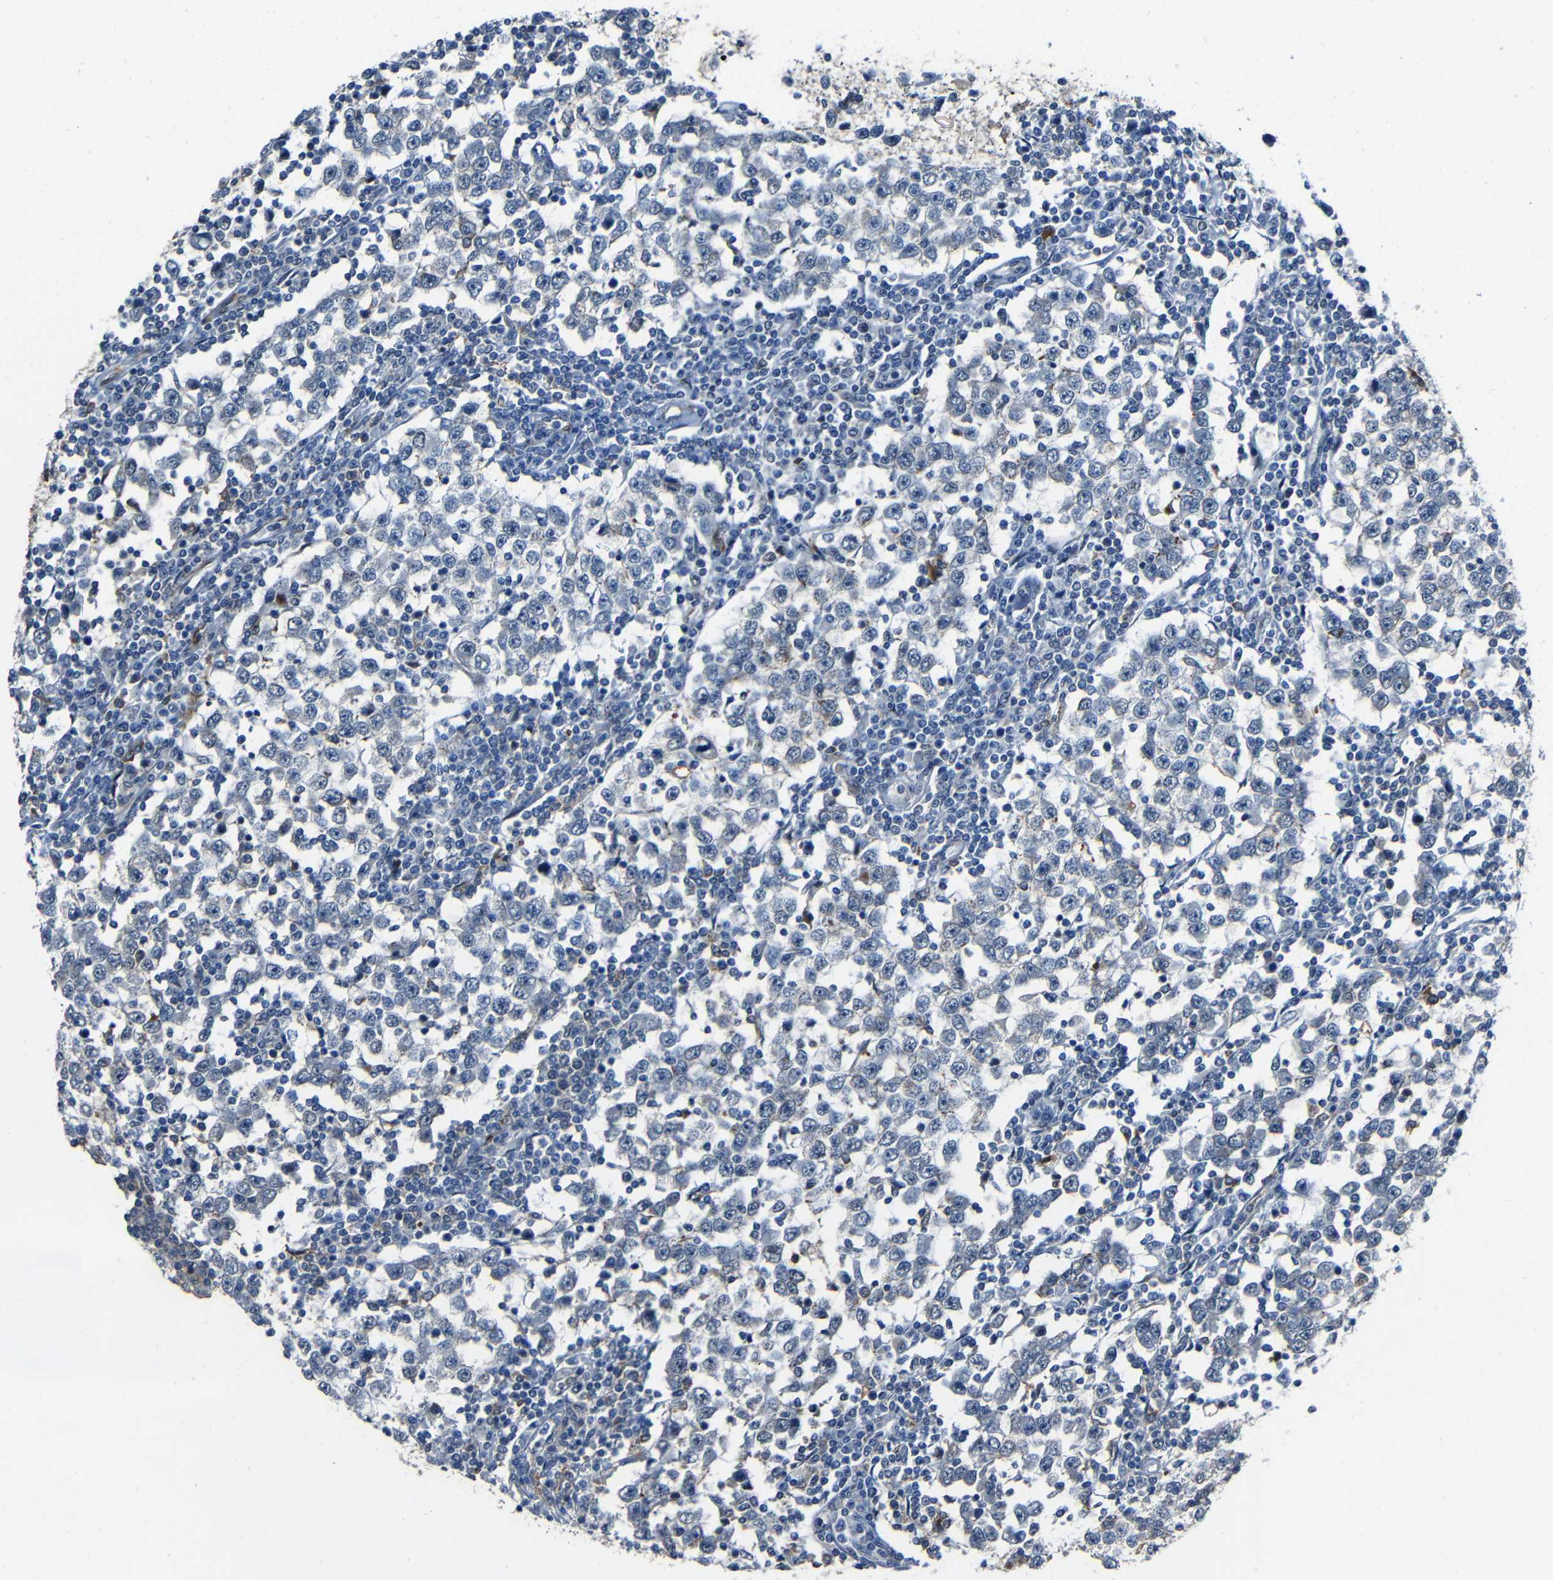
{"staining": {"intensity": "negative", "quantity": "none", "location": "none"}, "tissue": "testis cancer", "cell_type": "Tumor cells", "image_type": "cancer", "snomed": [{"axis": "morphology", "description": "Seminoma, NOS"}, {"axis": "topography", "description": "Testis"}], "caption": "Human testis cancer stained for a protein using IHC demonstrates no staining in tumor cells.", "gene": "DNAJC5", "patient": {"sex": "male", "age": 65}}